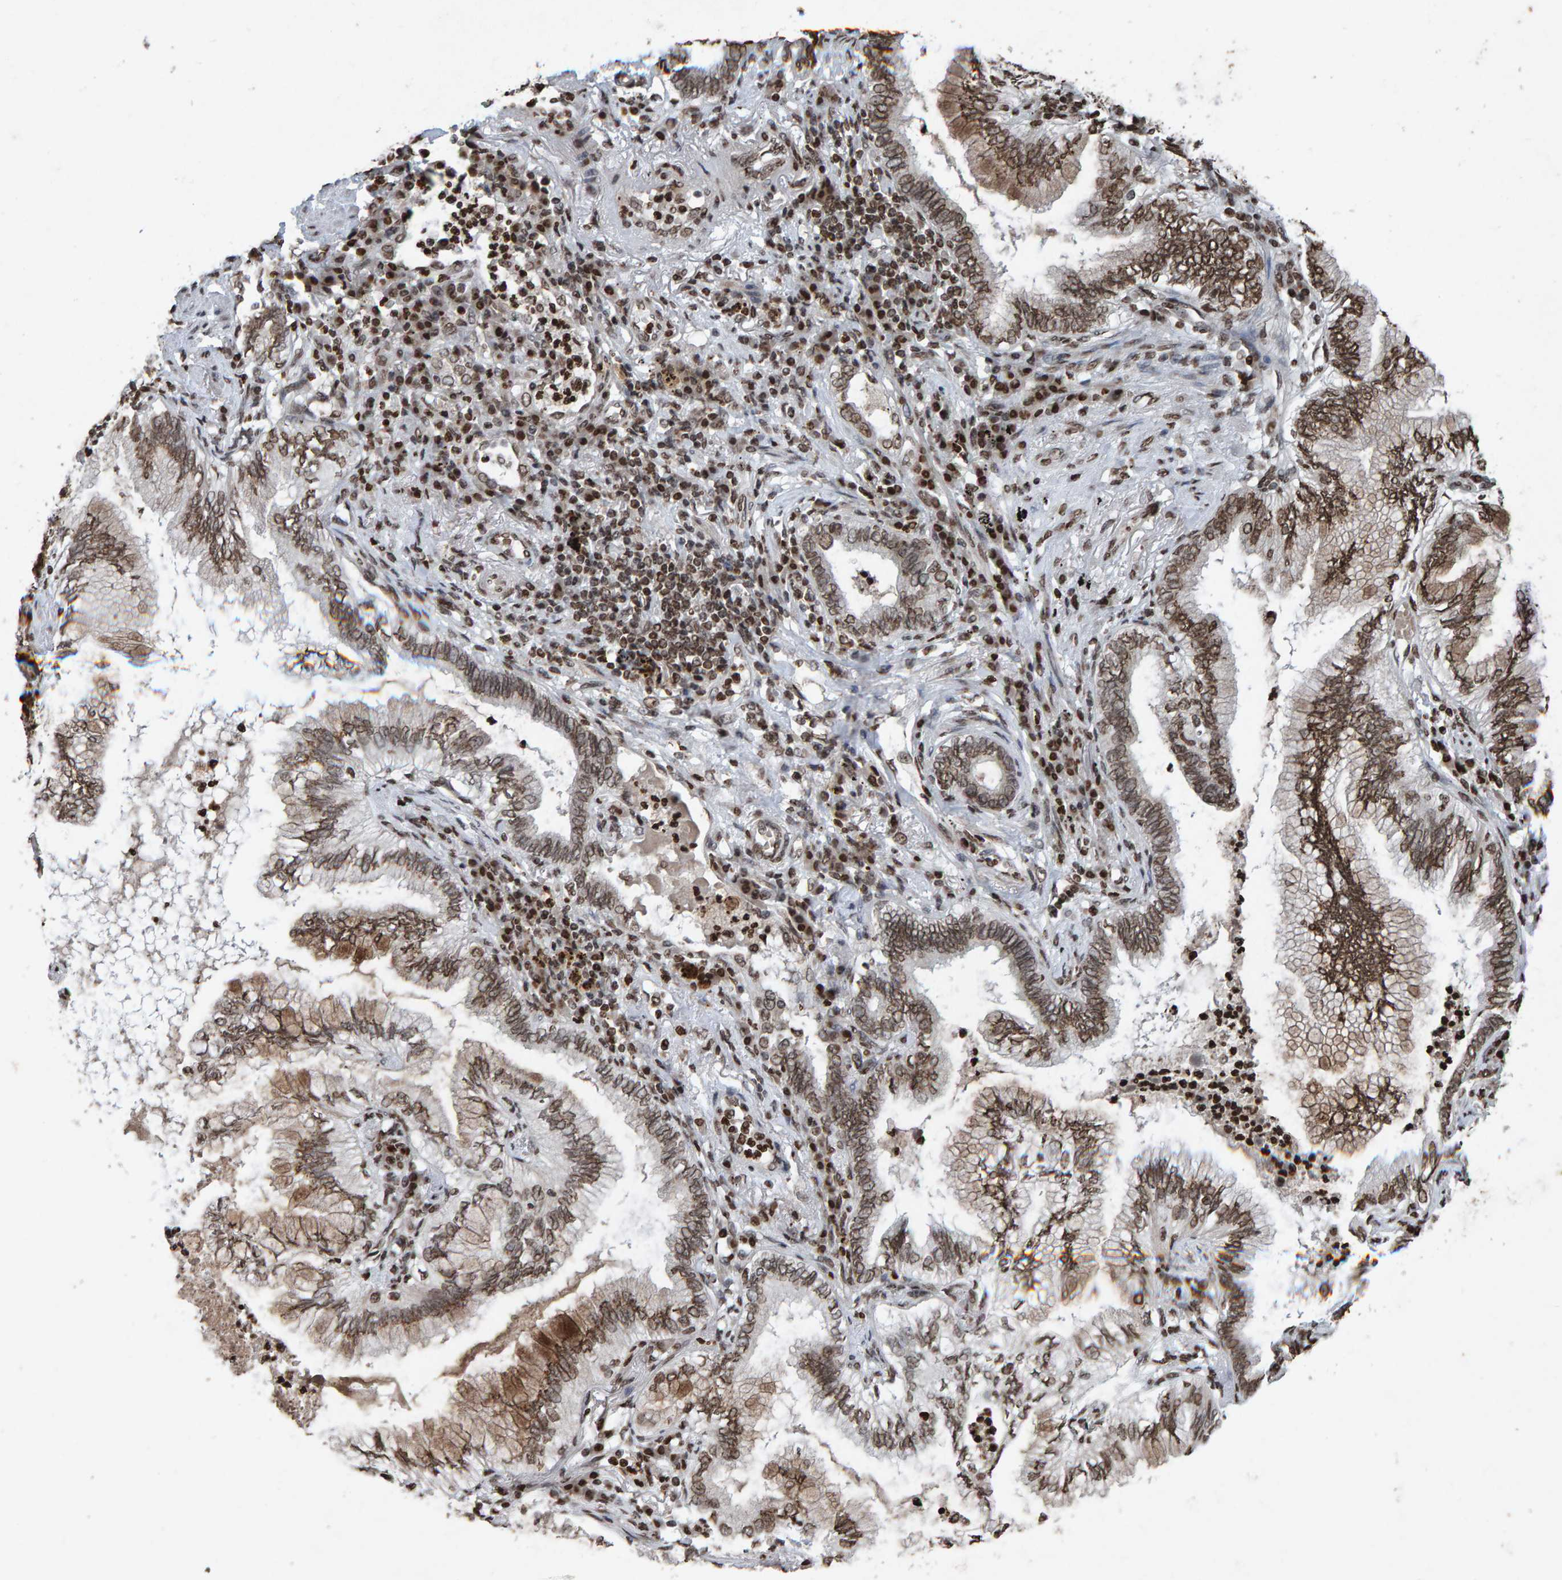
{"staining": {"intensity": "moderate", "quantity": ">75%", "location": "nuclear"}, "tissue": "lung cancer", "cell_type": "Tumor cells", "image_type": "cancer", "snomed": [{"axis": "morphology", "description": "Normal tissue, NOS"}, {"axis": "morphology", "description": "Adenocarcinoma, NOS"}, {"axis": "topography", "description": "Bronchus"}, {"axis": "topography", "description": "Lung"}], "caption": "Immunohistochemical staining of human lung cancer displays moderate nuclear protein staining in approximately >75% of tumor cells.", "gene": "H2AZ1", "patient": {"sex": "female", "age": 70}}